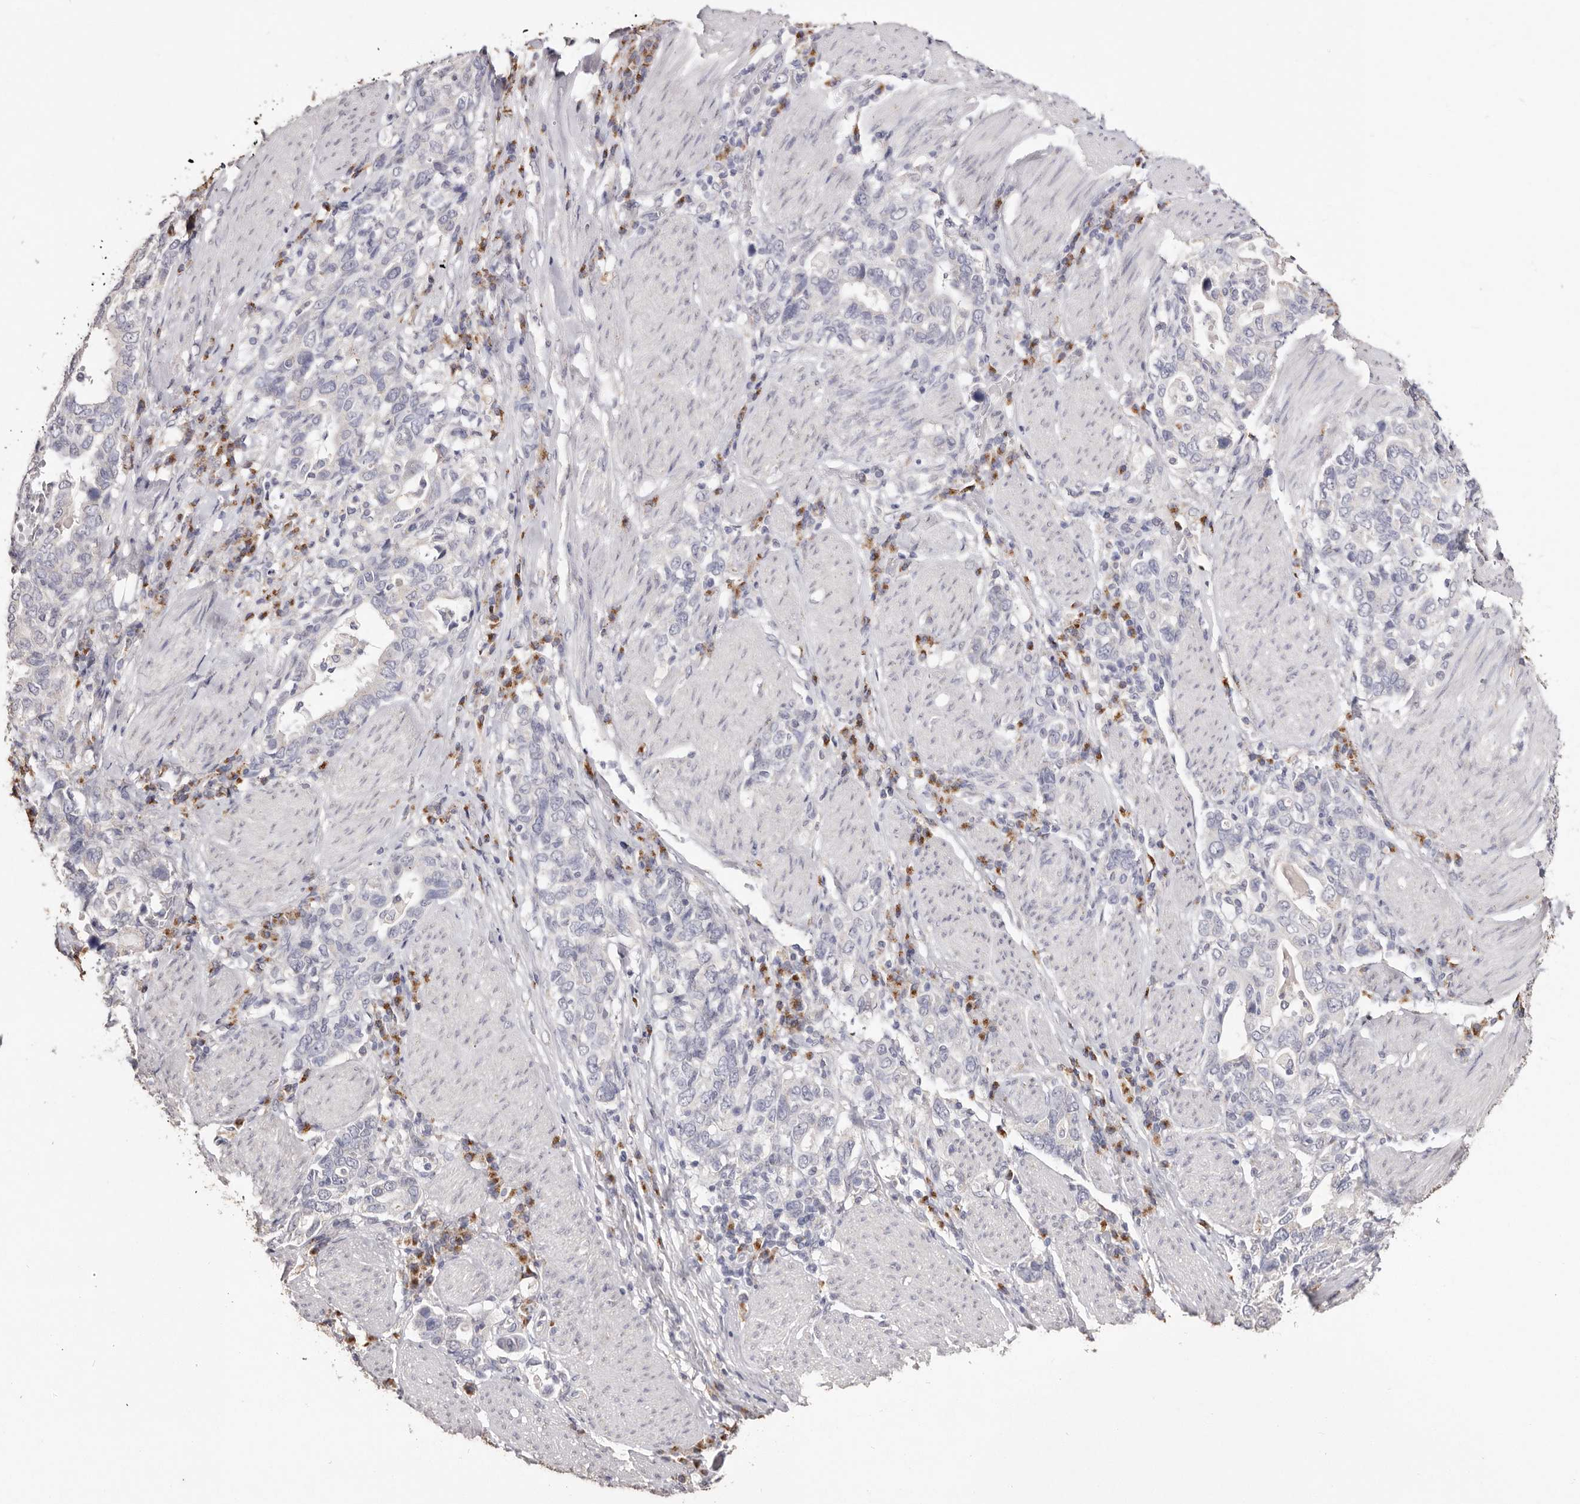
{"staining": {"intensity": "negative", "quantity": "none", "location": "none"}, "tissue": "stomach cancer", "cell_type": "Tumor cells", "image_type": "cancer", "snomed": [{"axis": "morphology", "description": "Adenocarcinoma, NOS"}, {"axis": "topography", "description": "Stomach, upper"}], "caption": "This photomicrograph is of stomach cancer (adenocarcinoma) stained with immunohistochemistry (IHC) to label a protein in brown with the nuclei are counter-stained blue. There is no expression in tumor cells.", "gene": "LGALS7B", "patient": {"sex": "male", "age": 62}}